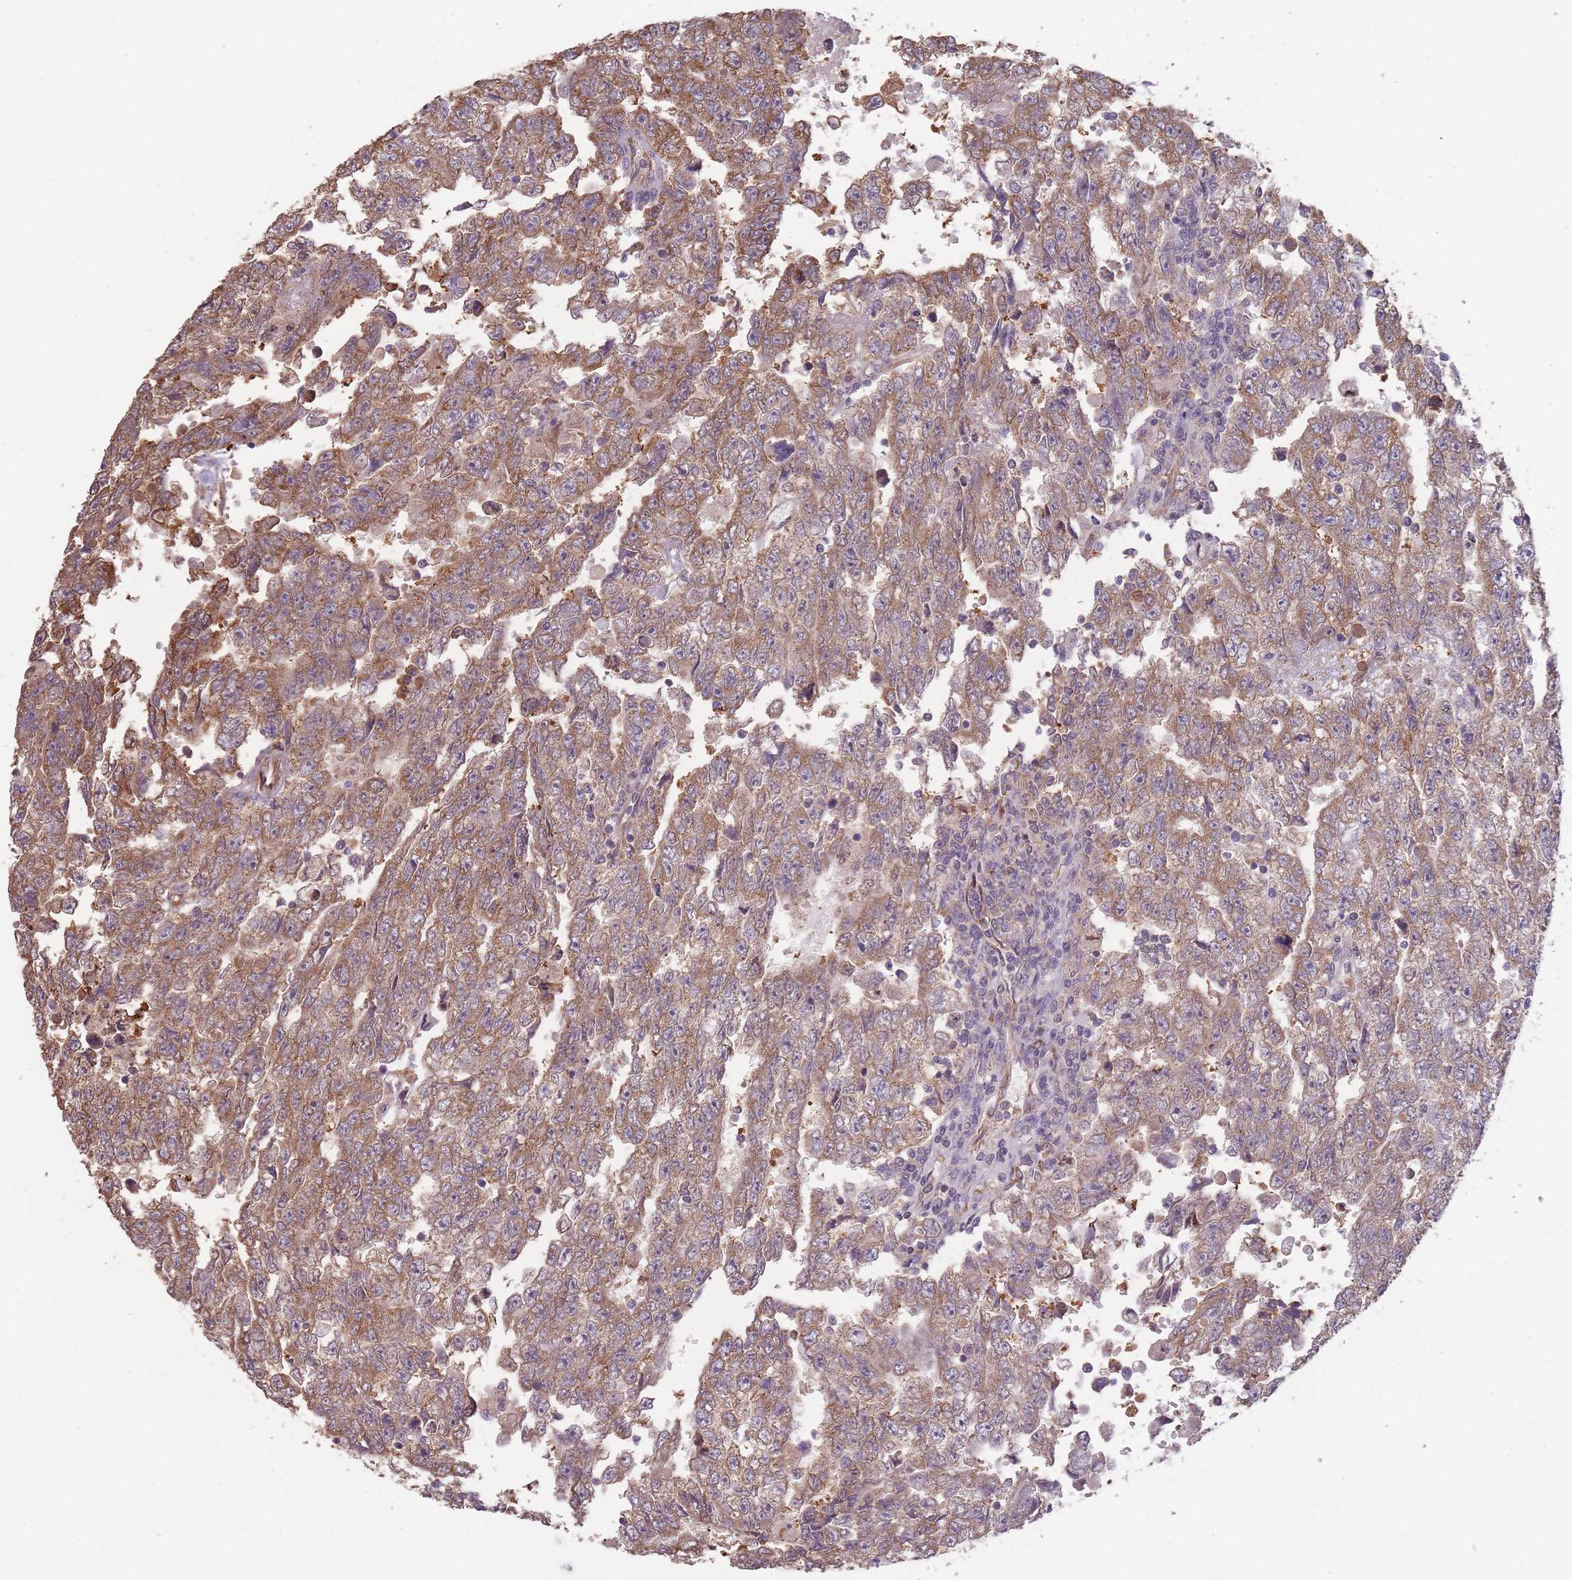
{"staining": {"intensity": "moderate", "quantity": ">75%", "location": "cytoplasmic/membranous"}, "tissue": "testis cancer", "cell_type": "Tumor cells", "image_type": "cancer", "snomed": [{"axis": "morphology", "description": "Carcinoma, Embryonal, NOS"}, {"axis": "topography", "description": "Testis"}], "caption": "Protein analysis of testis cancer (embryonal carcinoma) tissue exhibits moderate cytoplasmic/membranous positivity in approximately >75% of tumor cells. The staining was performed using DAB, with brown indicating positive protein expression. Nuclei are stained blue with hematoxylin.", "gene": "SANBR", "patient": {"sex": "male", "age": 25}}